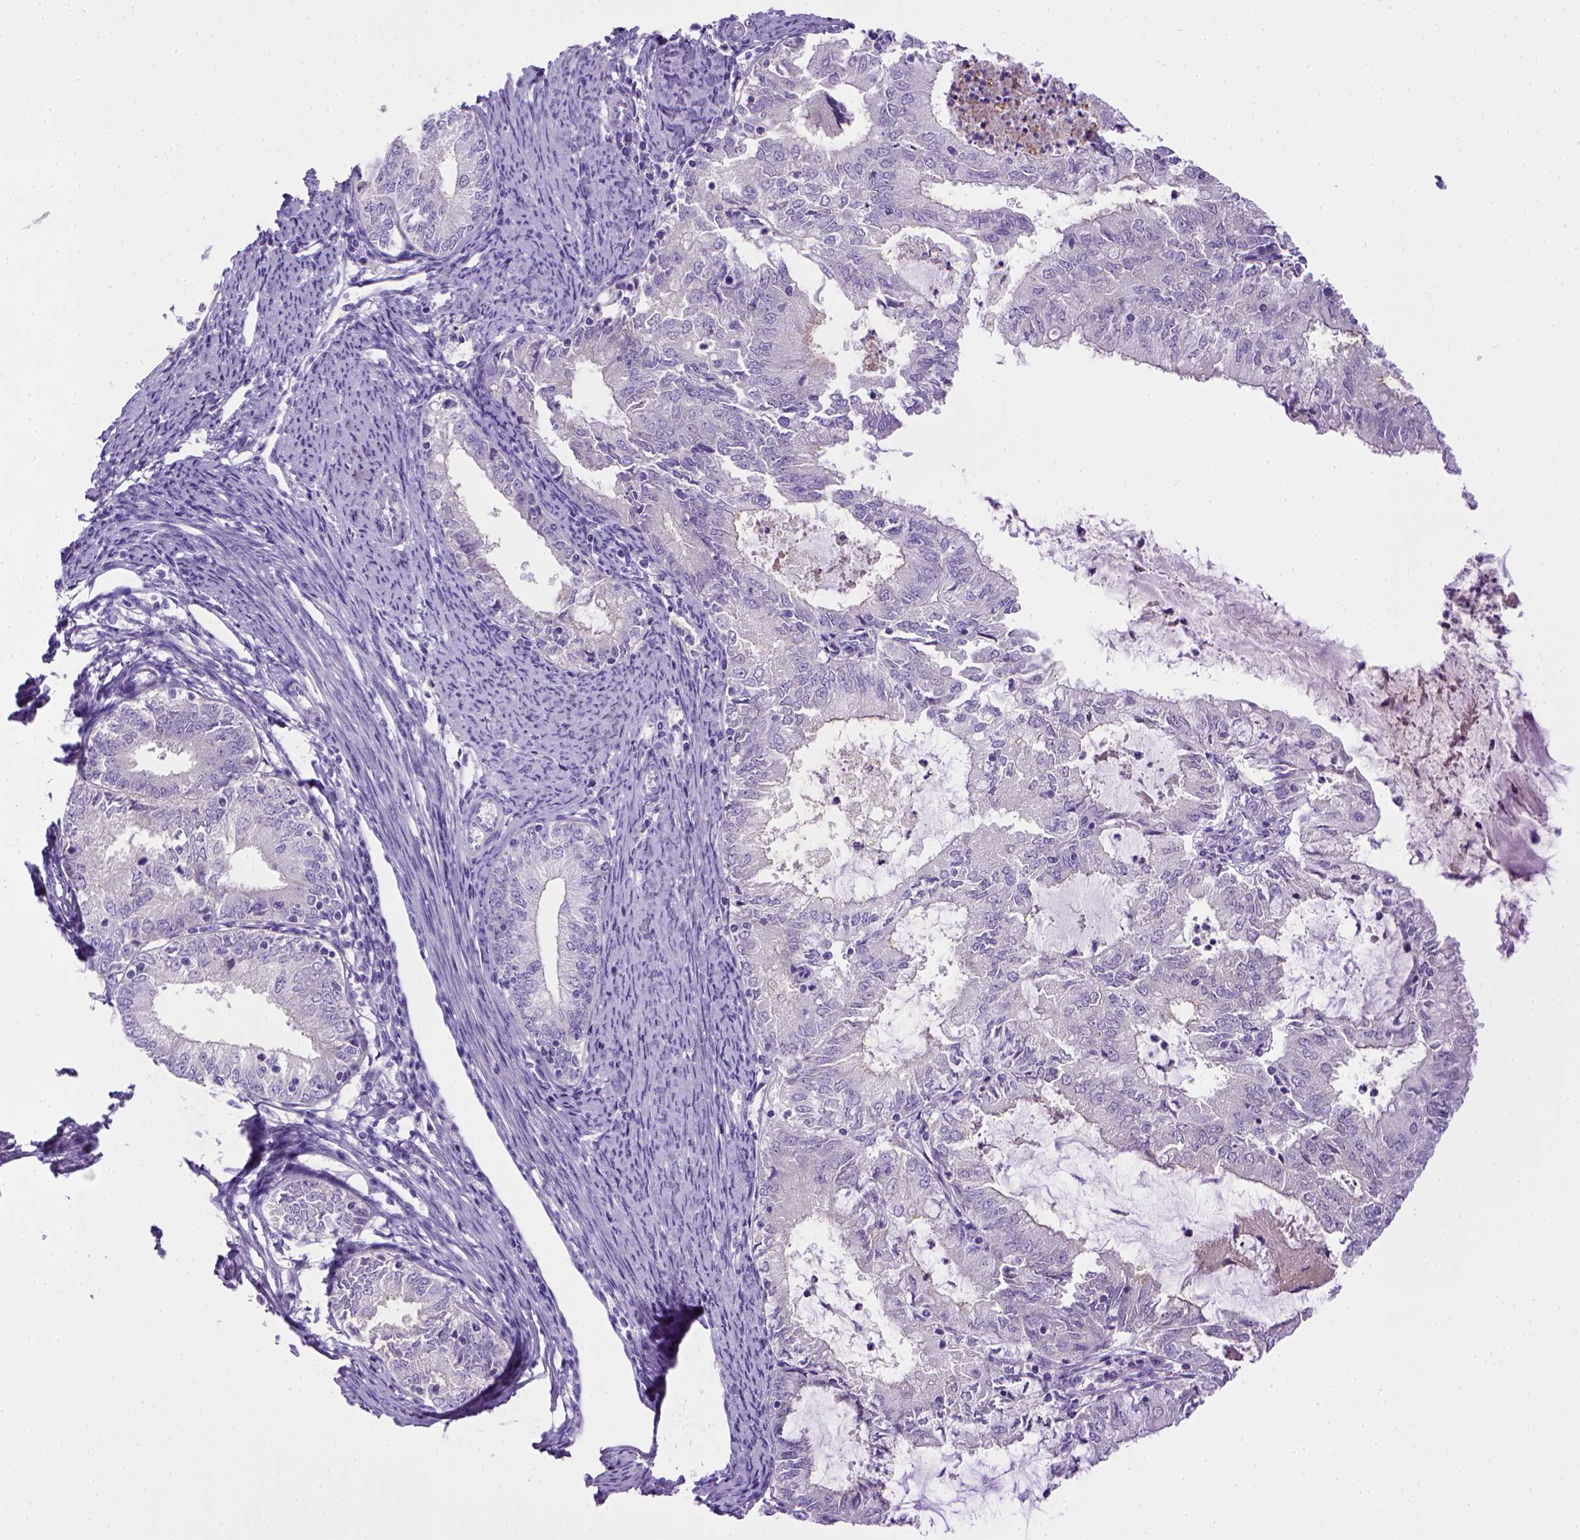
{"staining": {"intensity": "negative", "quantity": "none", "location": "none"}, "tissue": "endometrial cancer", "cell_type": "Tumor cells", "image_type": "cancer", "snomed": [{"axis": "morphology", "description": "Adenocarcinoma, NOS"}, {"axis": "topography", "description": "Endometrium"}], "caption": "The histopathology image reveals no significant expression in tumor cells of endometrial cancer.", "gene": "BAAT", "patient": {"sex": "female", "age": 57}}